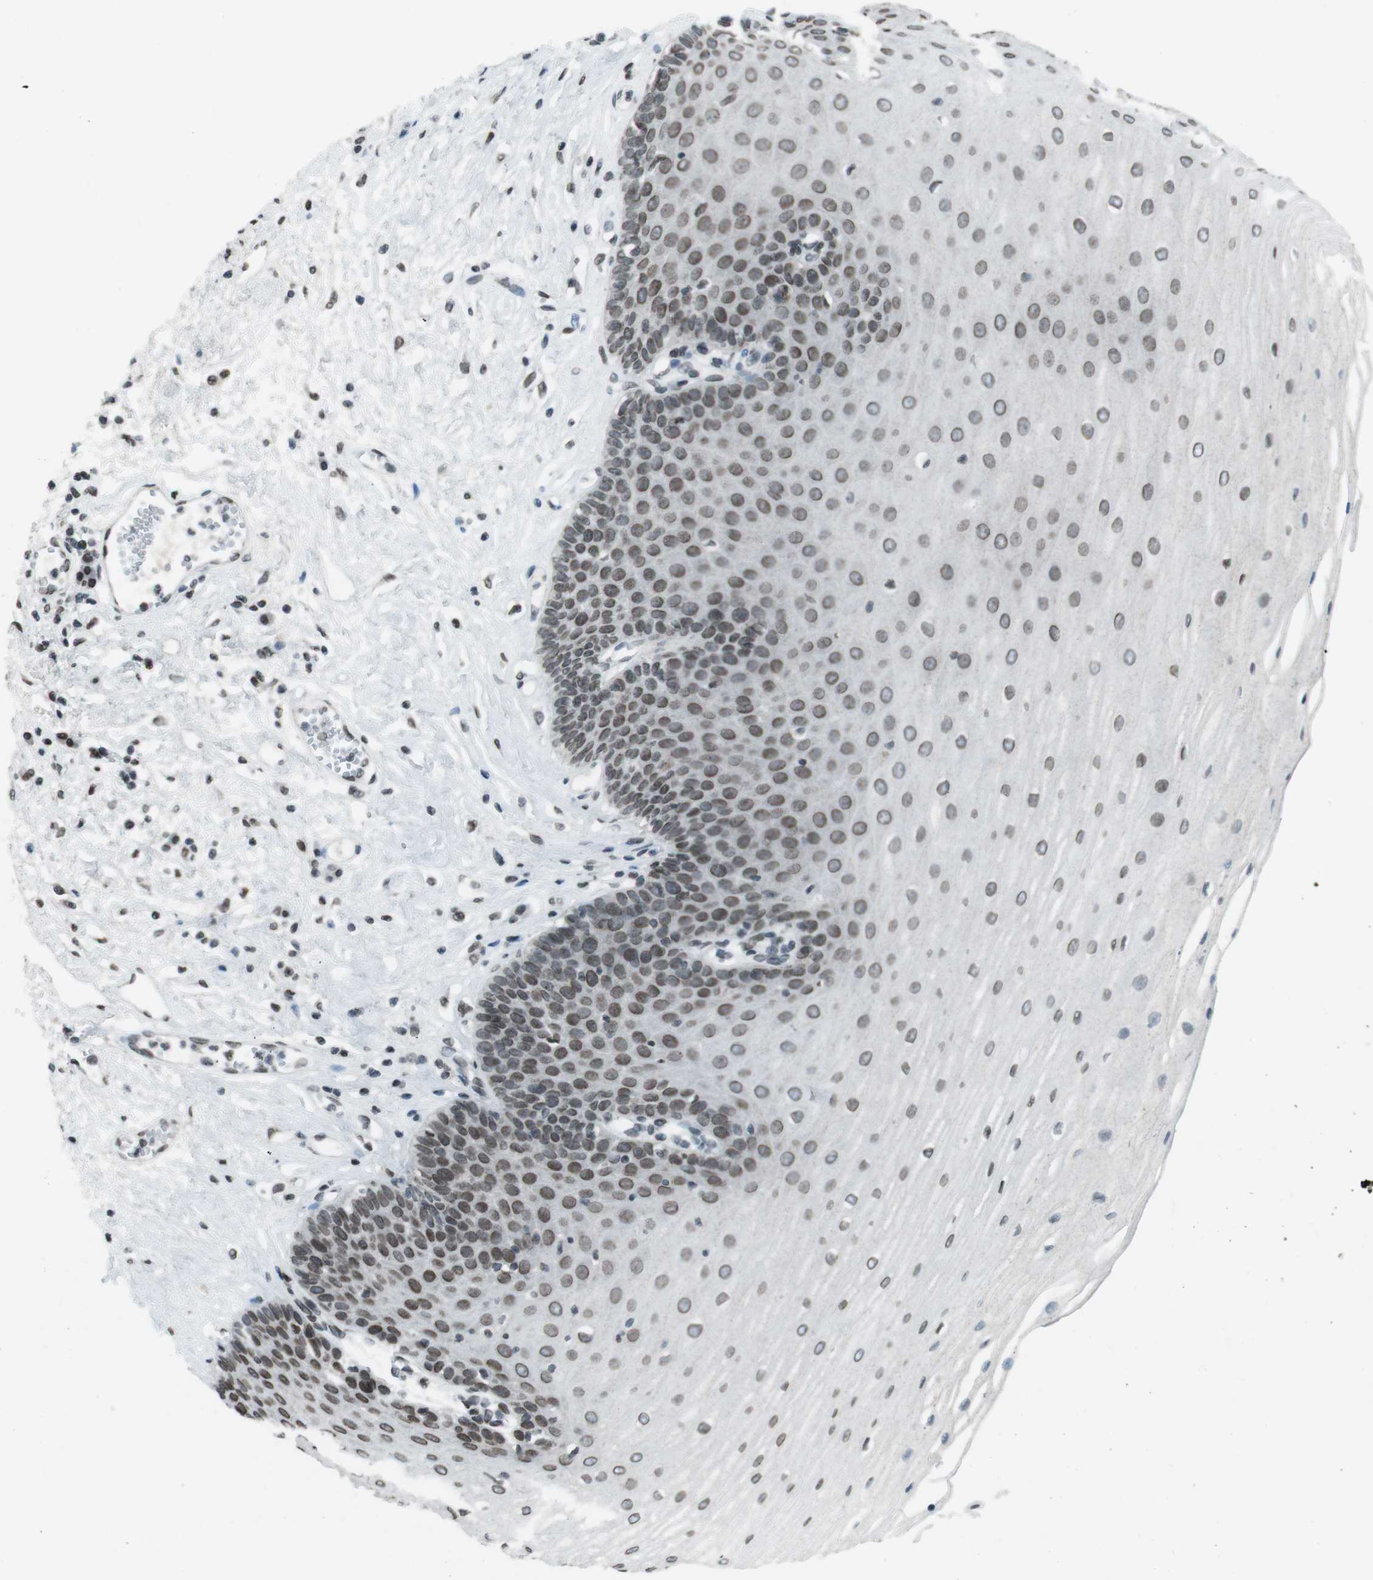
{"staining": {"intensity": "strong", "quantity": "25%-75%", "location": "nuclear"}, "tissue": "esophagus", "cell_type": "Squamous epithelial cells", "image_type": "normal", "snomed": [{"axis": "morphology", "description": "Normal tissue, NOS"}, {"axis": "morphology", "description": "Squamous cell carcinoma, NOS"}, {"axis": "topography", "description": "Esophagus"}], "caption": "IHC (DAB (3,3'-diaminobenzidine)) staining of normal human esophagus reveals strong nuclear protein expression in approximately 25%-75% of squamous epithelial cells.", "gene": "MAD1L1", "patient": {"sex": "male", "age": 65}}